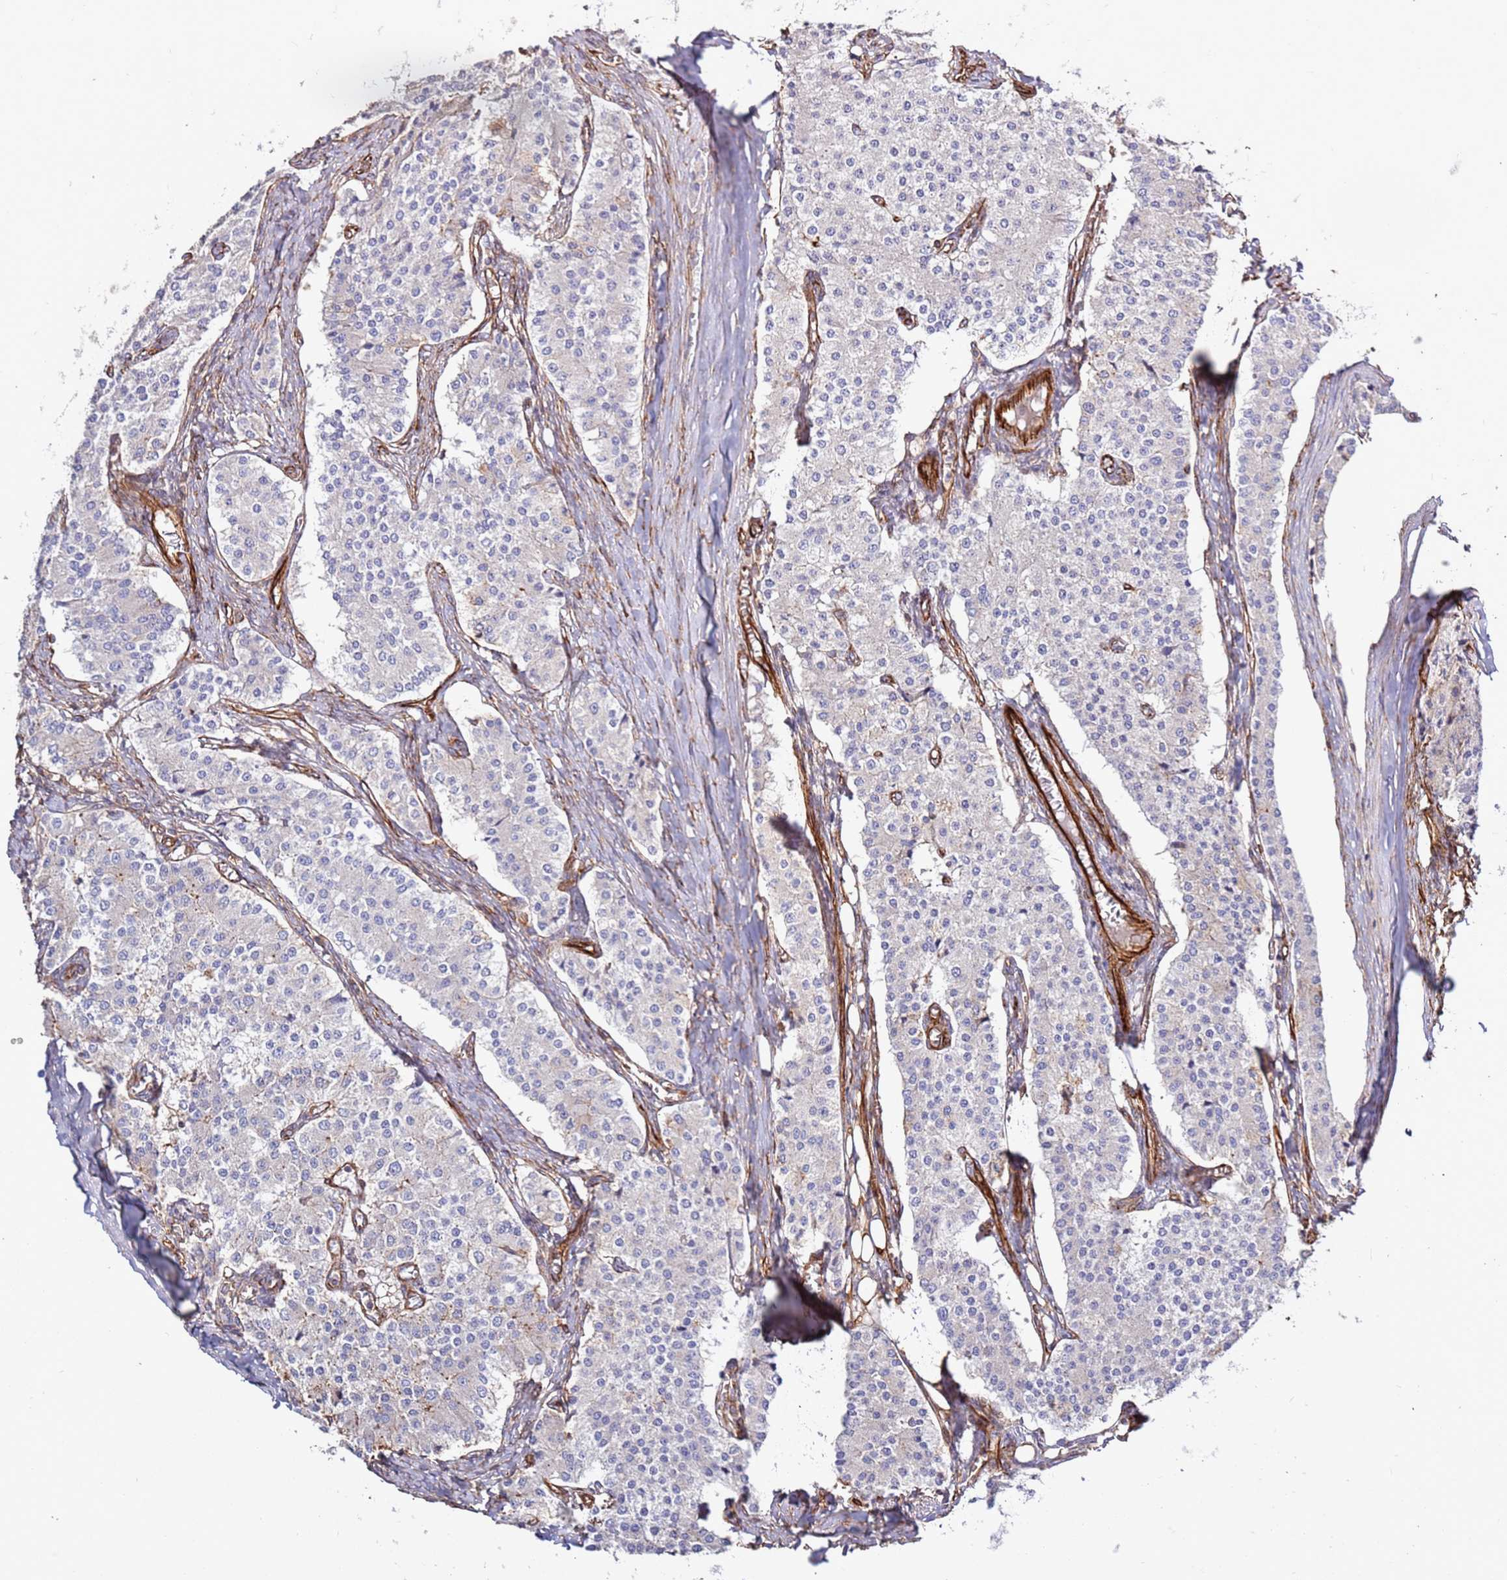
{"staining": {"intensity": "negative", "quantity": "none", "location": "none"}, "tissue": "carcinoid", "cell_type": "Tumor cells", "image_type": "cancer", "snomed": [{"axis": "morphology", "description": "Carcinoid, malignant, NOS"}, {"axis": "topography", "description": "Colon"}], "caption": "IHC photomicrograph of human malignant carcinoid stained for a protein (brown), which displays no staining in tumor cells.", "gene": "MRGPRE", "patient": {"sex": "female", "age": 52}}